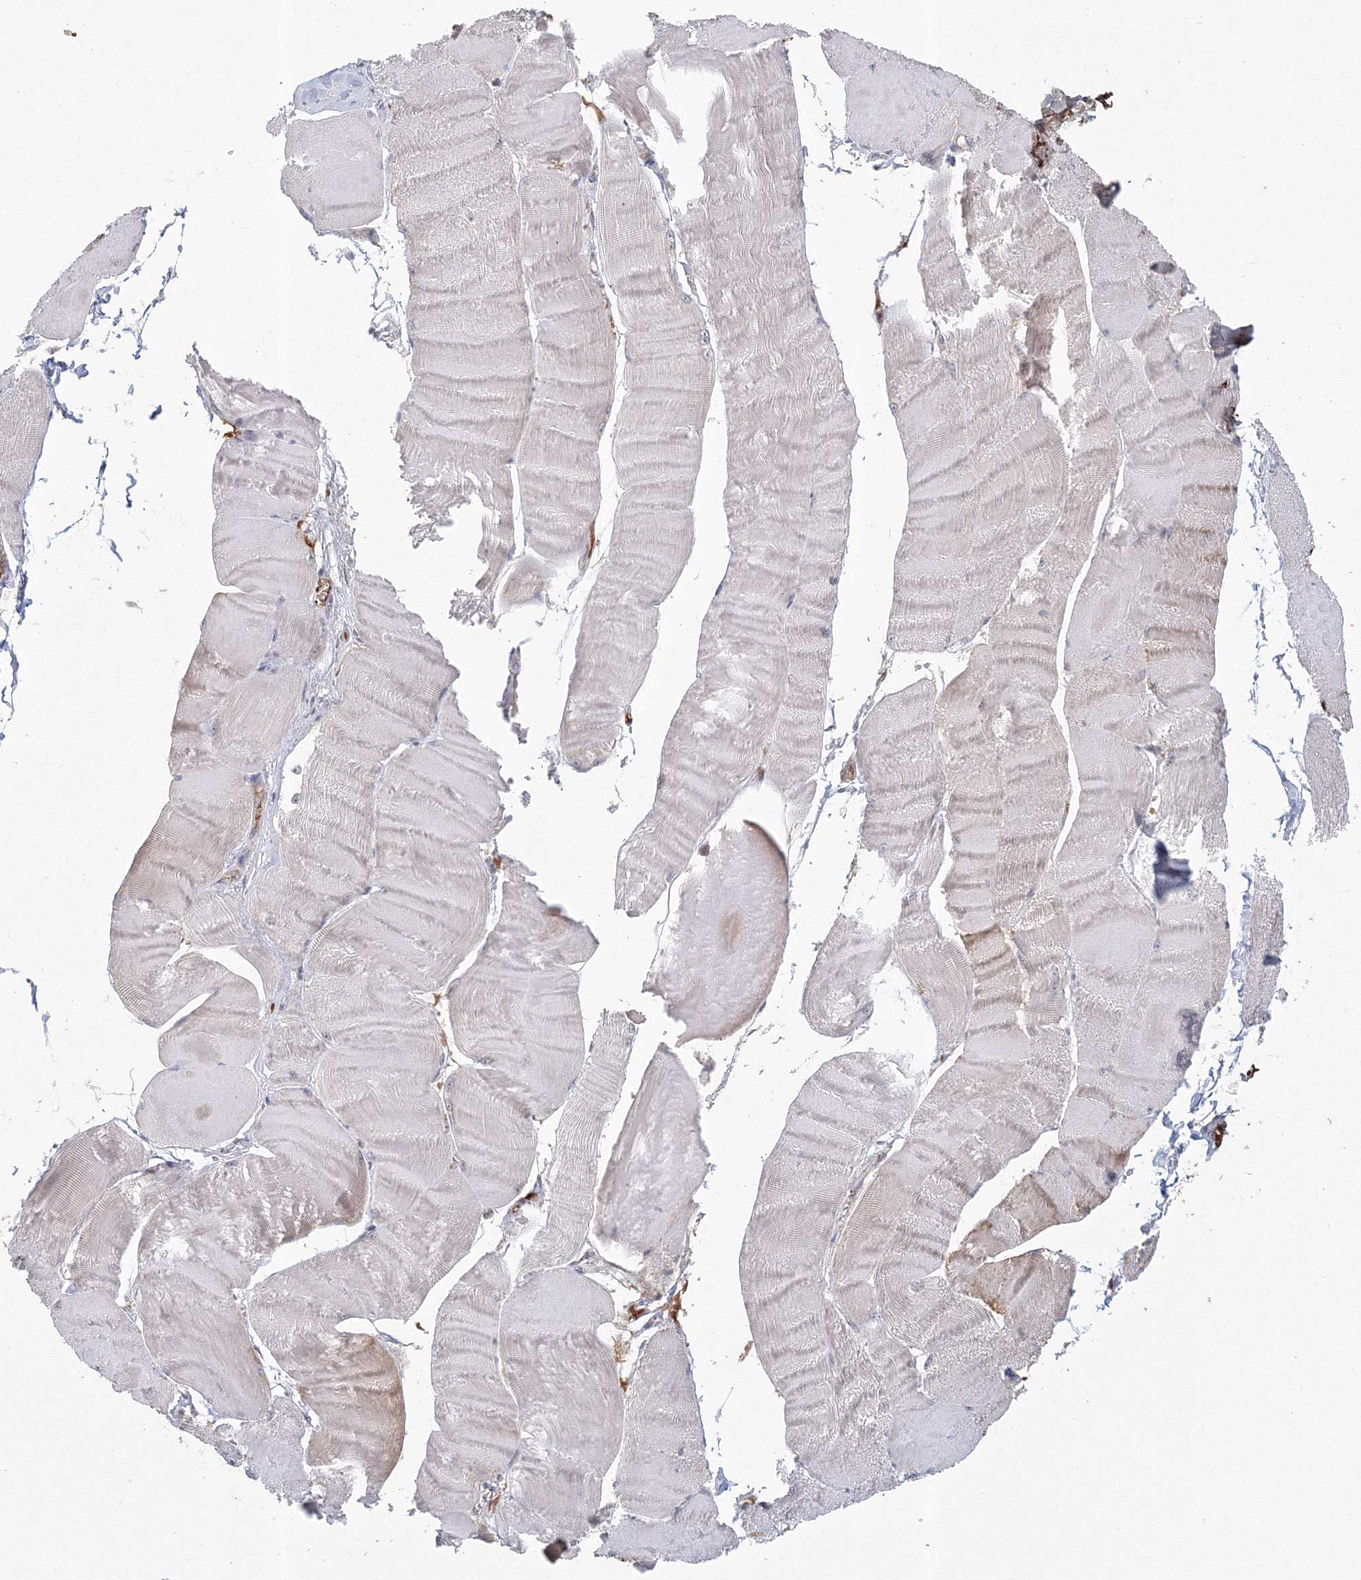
{"staining": {"intensity": "weak", "quantity": "<25%", "location": "cytoplasmic/membranous"}, "tissue": "skeletal muscle", "cell_type": "Myocytes", "image_type": "normal", "snomed": [{"axis": "morphology", "description": "Normal tissue, NOS"}, {"axis": "morphology", "description": "Basal cell carcinoma"}, {"axis": "topography", "description": "Skeletal muscle"}], "caption": "Immunohistochemistry histopathology image of normal skeletal muscle stained for a protein (brown), which reveals no staining in myocytes. The staining is performed using DAB brown chromogen with nuclei counter-stained in using hematoxylin.", "gene": "GRPEL1", "patient": {"sex": "female", "age": 64}}